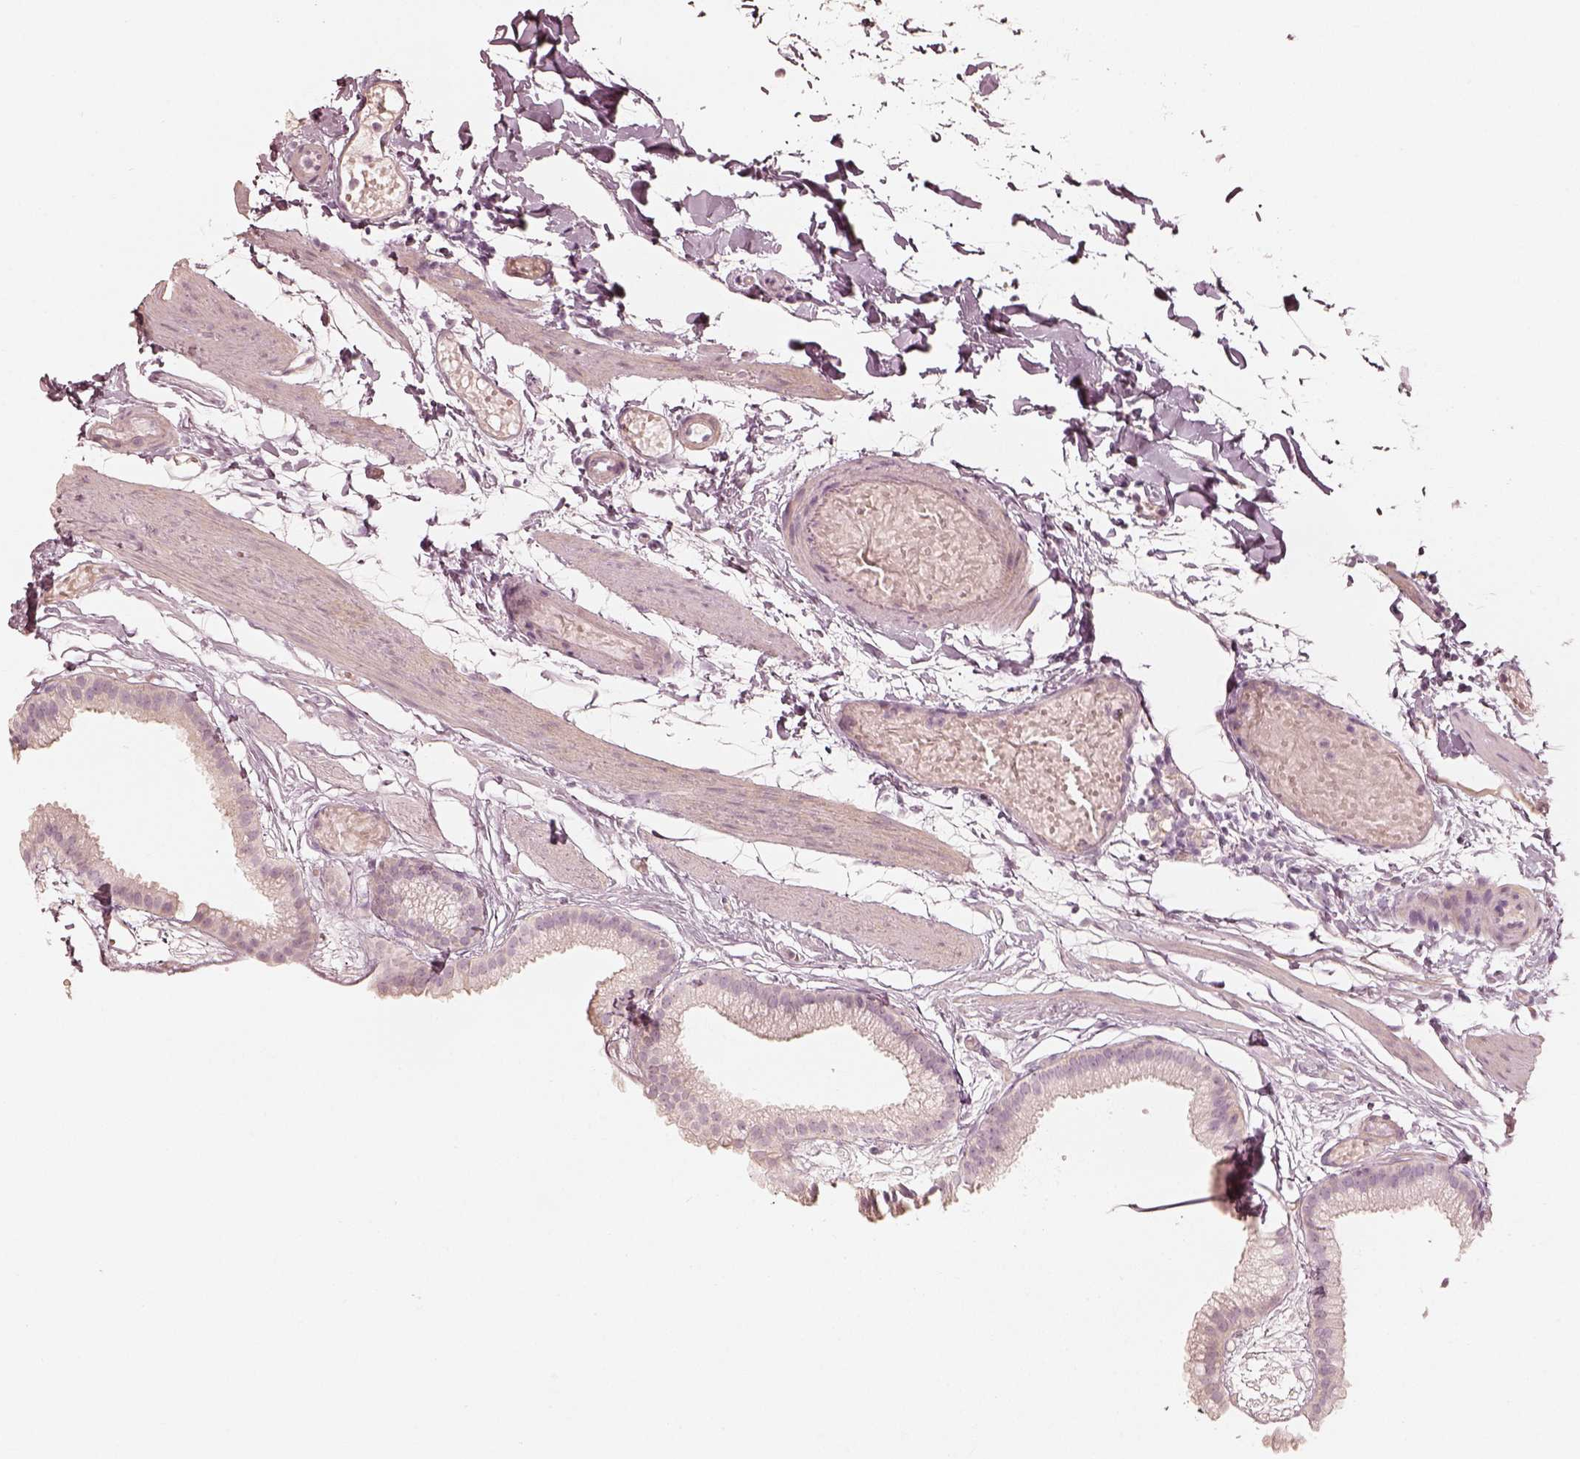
{"staining": {"intensity": "weak", "quantity": "25%-75%", "location": "cytoplasmic/membranous"}, "tissue": "gallbladder", "cell_type": "Glandular cells", "image_type": "normal", "snomed": [{"axis": "morphology", "description": "Normal tissue, NOS"}, {"axis": "topography", "description": "Gallbladder"}], "caption": "Gallbladder stained with DAB immunohistochemistry (IHC) demonstrates low levels of weak cytoplasmic/membranous positivity in approximately 25%-75% of glandular cells. The staining was performed using DAB, with brown indicating positive protein expression. Nuclei are stained blue with hematoxylin.", "gene": "FMNL2", "patient": {"sex": "female", "age": 45}}